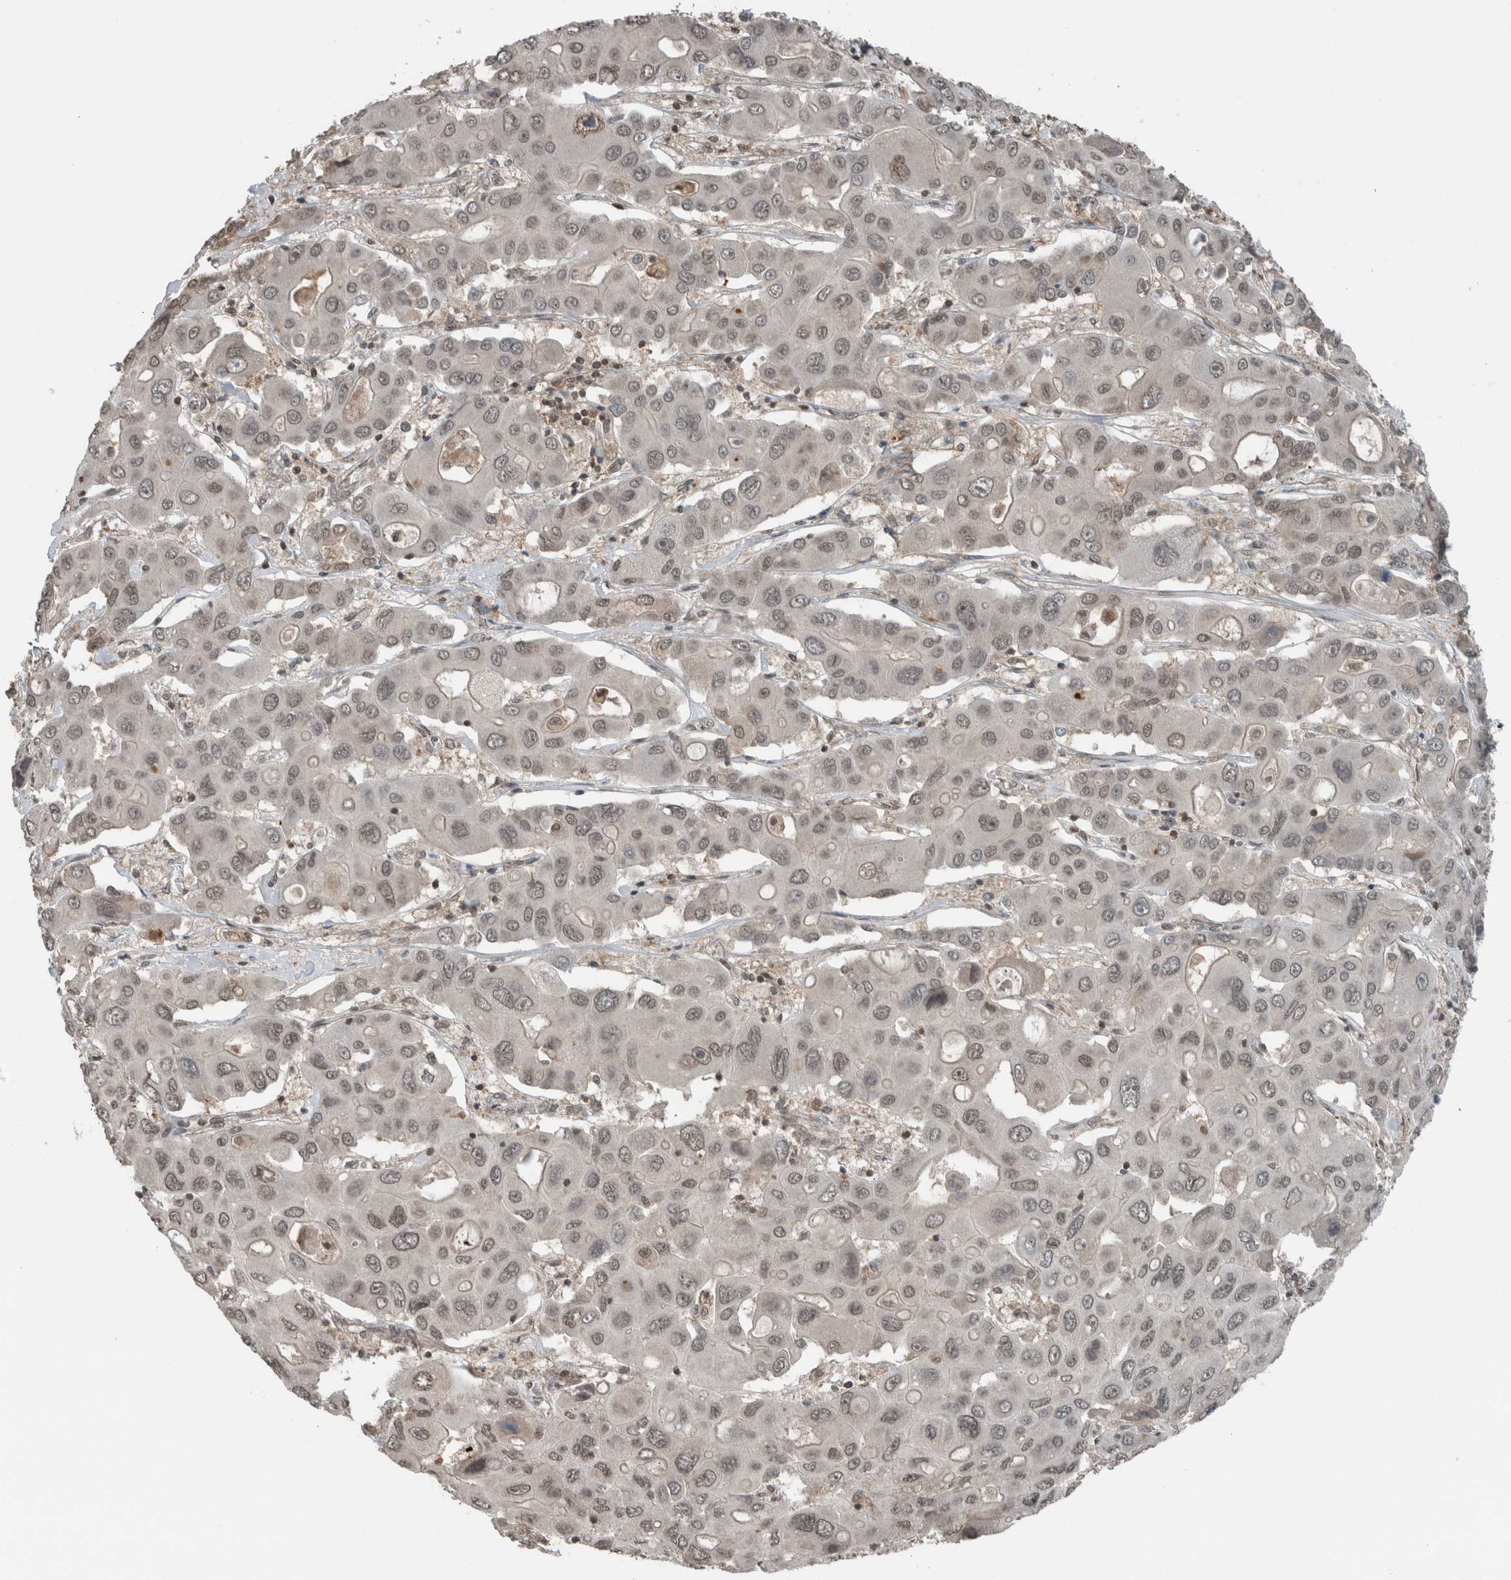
{"staining": {"intensity": "negative", "quantity": "none", "location": "none"}, "tissue": "liver cancer", "cell_type": "Tumor cells", "image_type": "cancer", "snomed": [{"axis": "morphology", "description": "Cholangiocarcinoma"}, {"axis": "topography", "description": "Liver"}], "caption": "Tumor cells show no significant expression in liver cancer.", "gene": "SPAG7", "patient": {"sex": "male", "age": 67}}